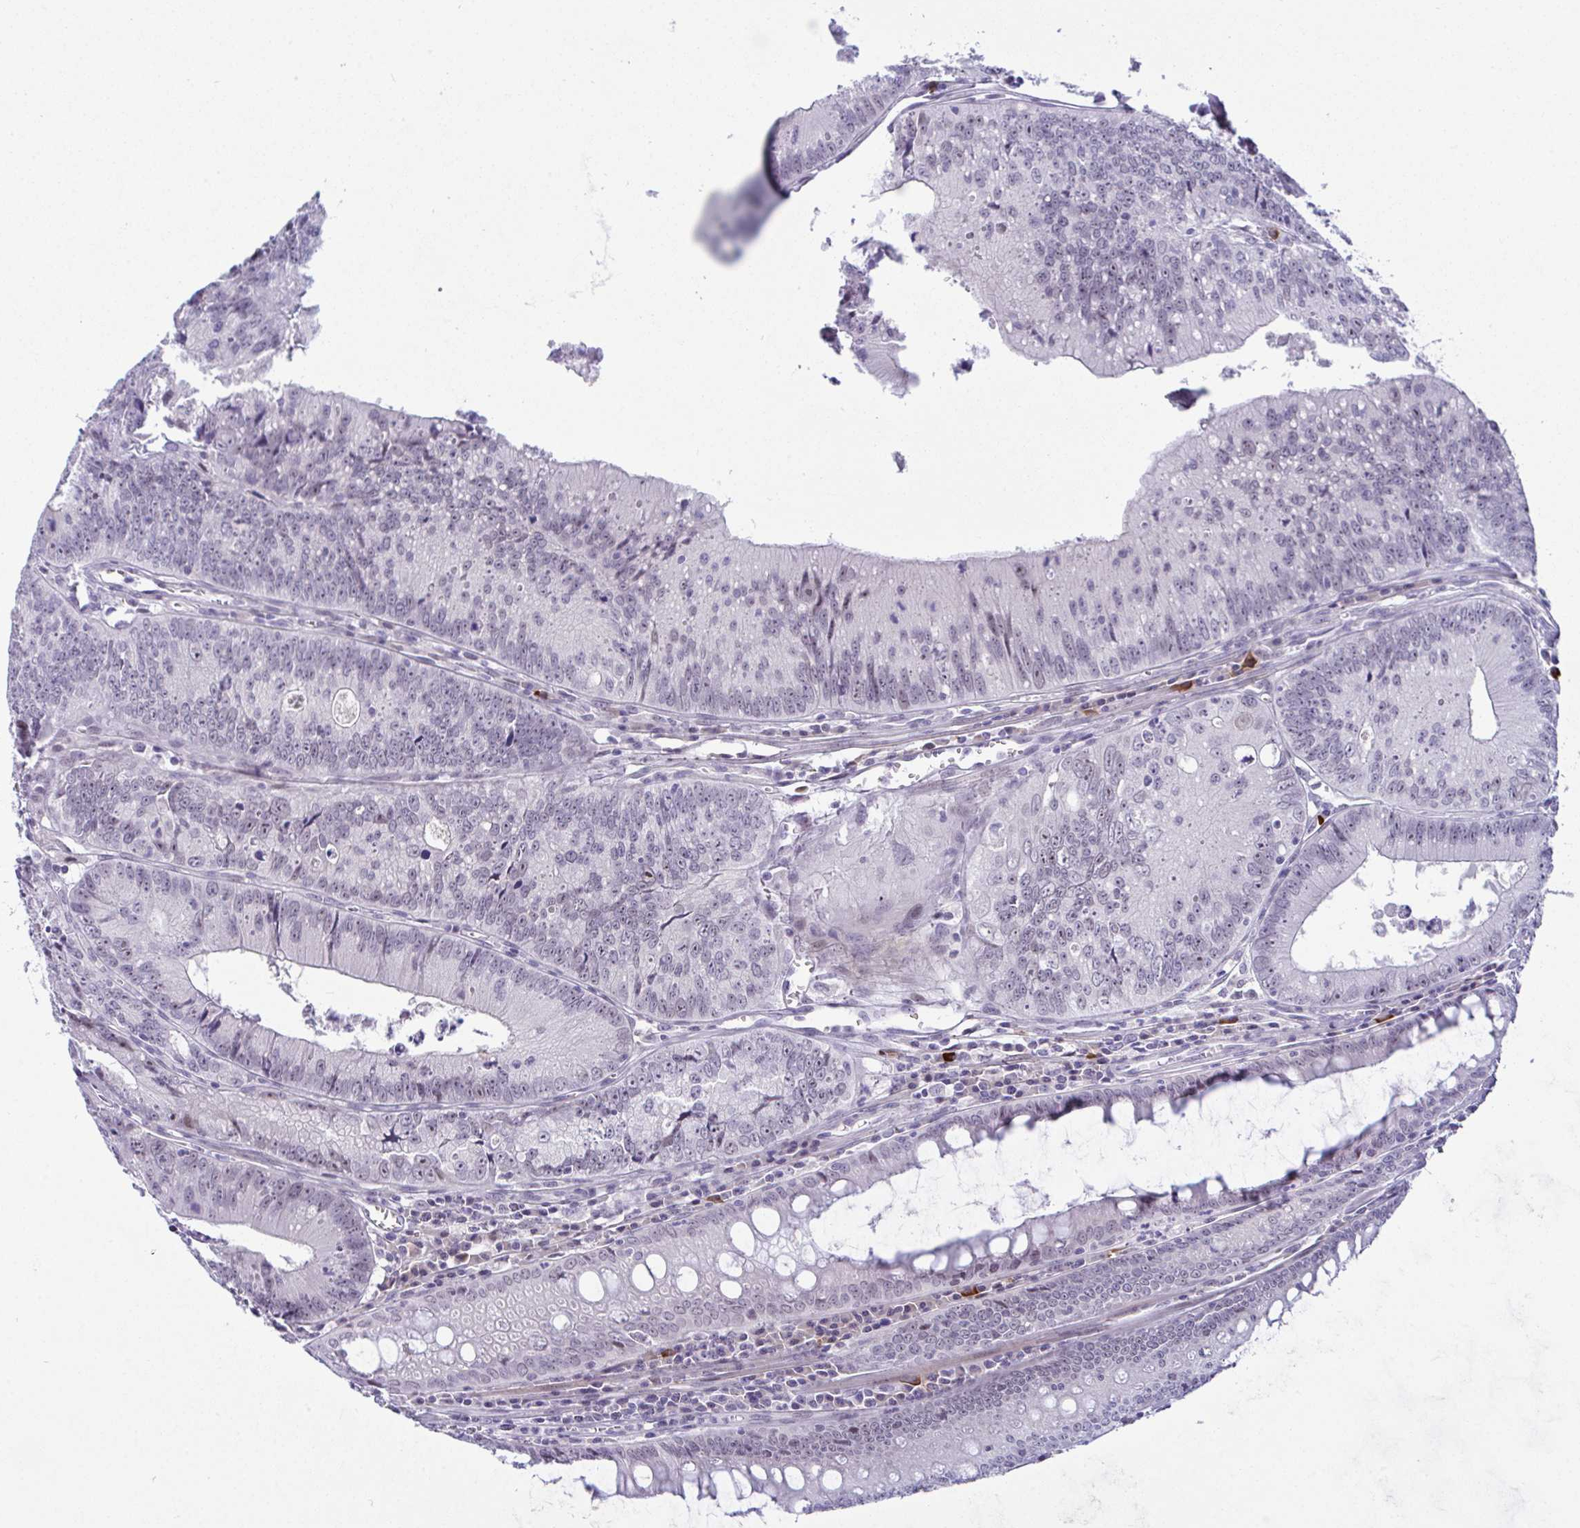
{"staining": {"intensity": "negative", "quantity": "none", "location": "none"}, "tissue": "colorectal cancer", "cell_type": "Tumor cells", "image_type": "cancer", "snomed": [{"axis": "morphology", "description": "Adenocarcinoma, NOS"}, {"axis": "topography", "description": "Rectum"}], "caption": "Tumor cells are negative for protein expression in human adenocarcinoma (colorectal).", "gene": "USP35", "patient": {"sex": "female", "age": 81}}